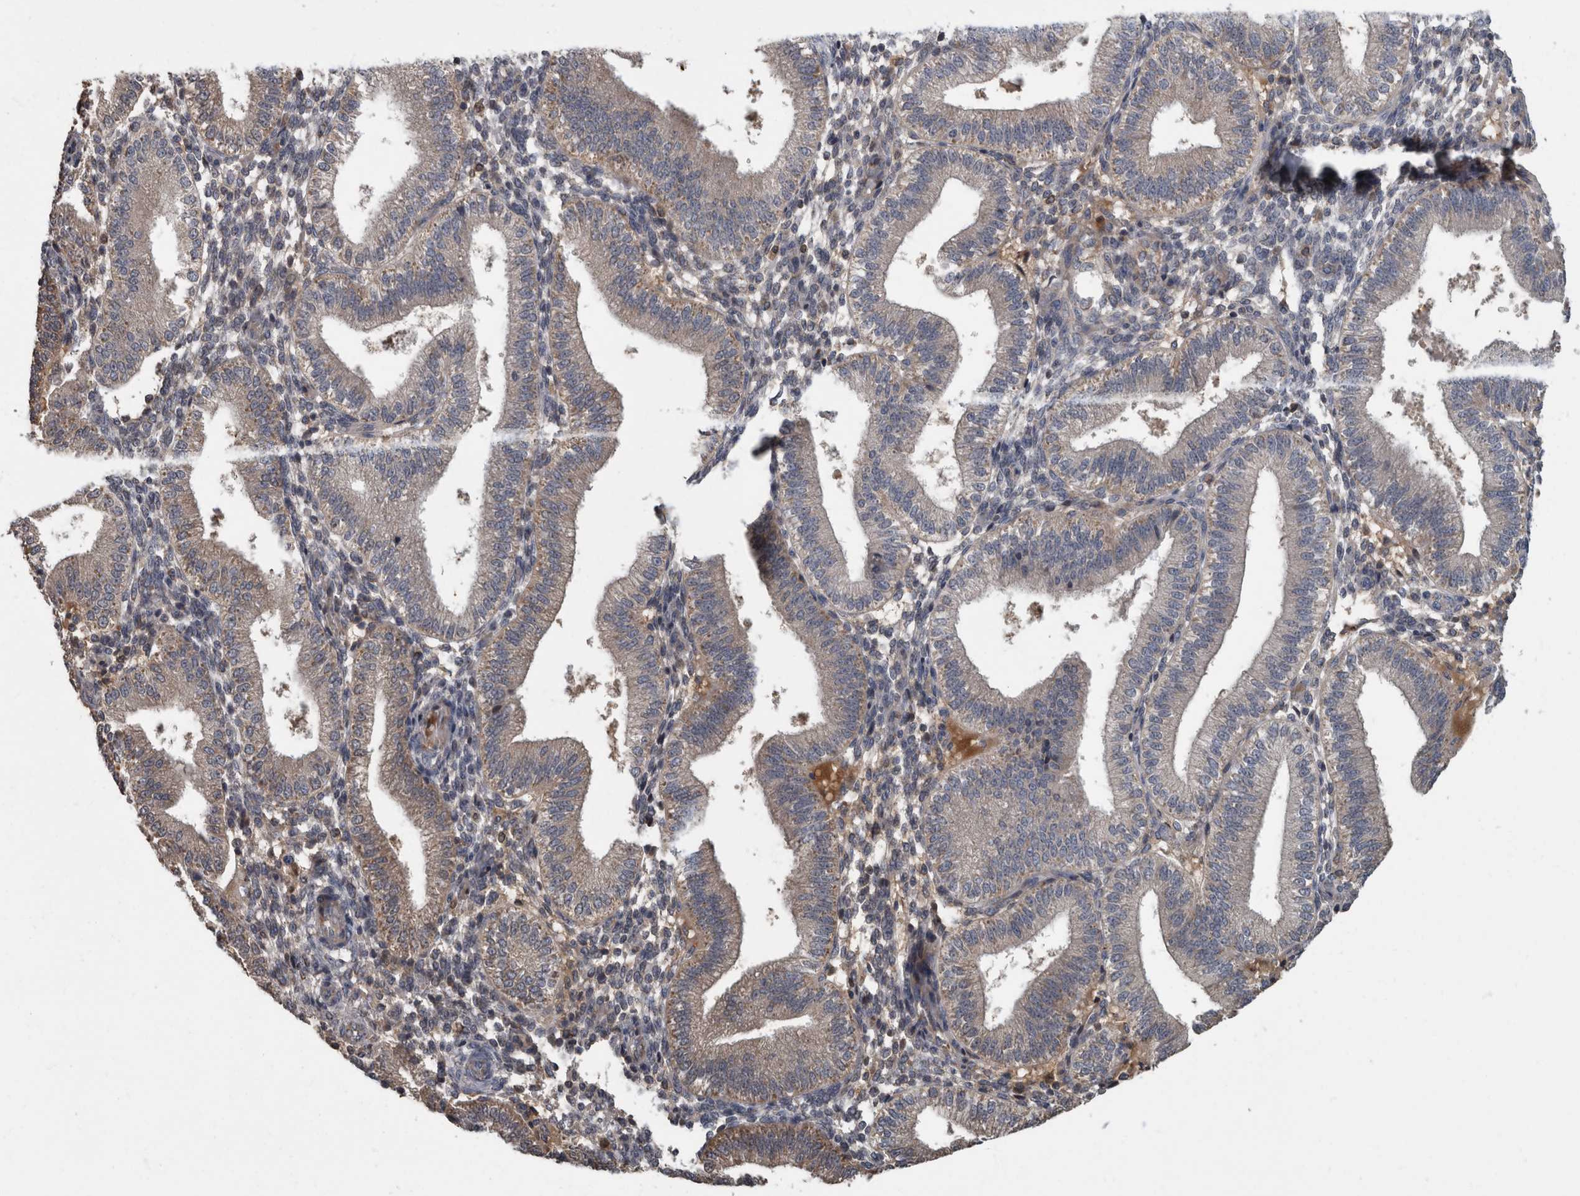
{"staining": {"intensity": "weak", "quantity": "<25%", "location": "cytoplasmic/membranous"}, "tissue": "endometrium", "cell_type": "Cells in endometrial stroma", "image_type": "normal", "snomed": [{"axis": "morphology", "description": "Normal tissue, NOS"}, {"axis": "topography", "description": "Endometrium"}], "caption": "High power microscopy image of an IHC micrograph of normal endometrium, revealing no significant positivity in cells in endometrial stroma. (Stains: DAB IHC with hematoxylin counter stain, Microscopy: brightfield microscopy at high magnification).", "gene": "PPP1R3C", "patient": {"sex": "female", "age": 39}}